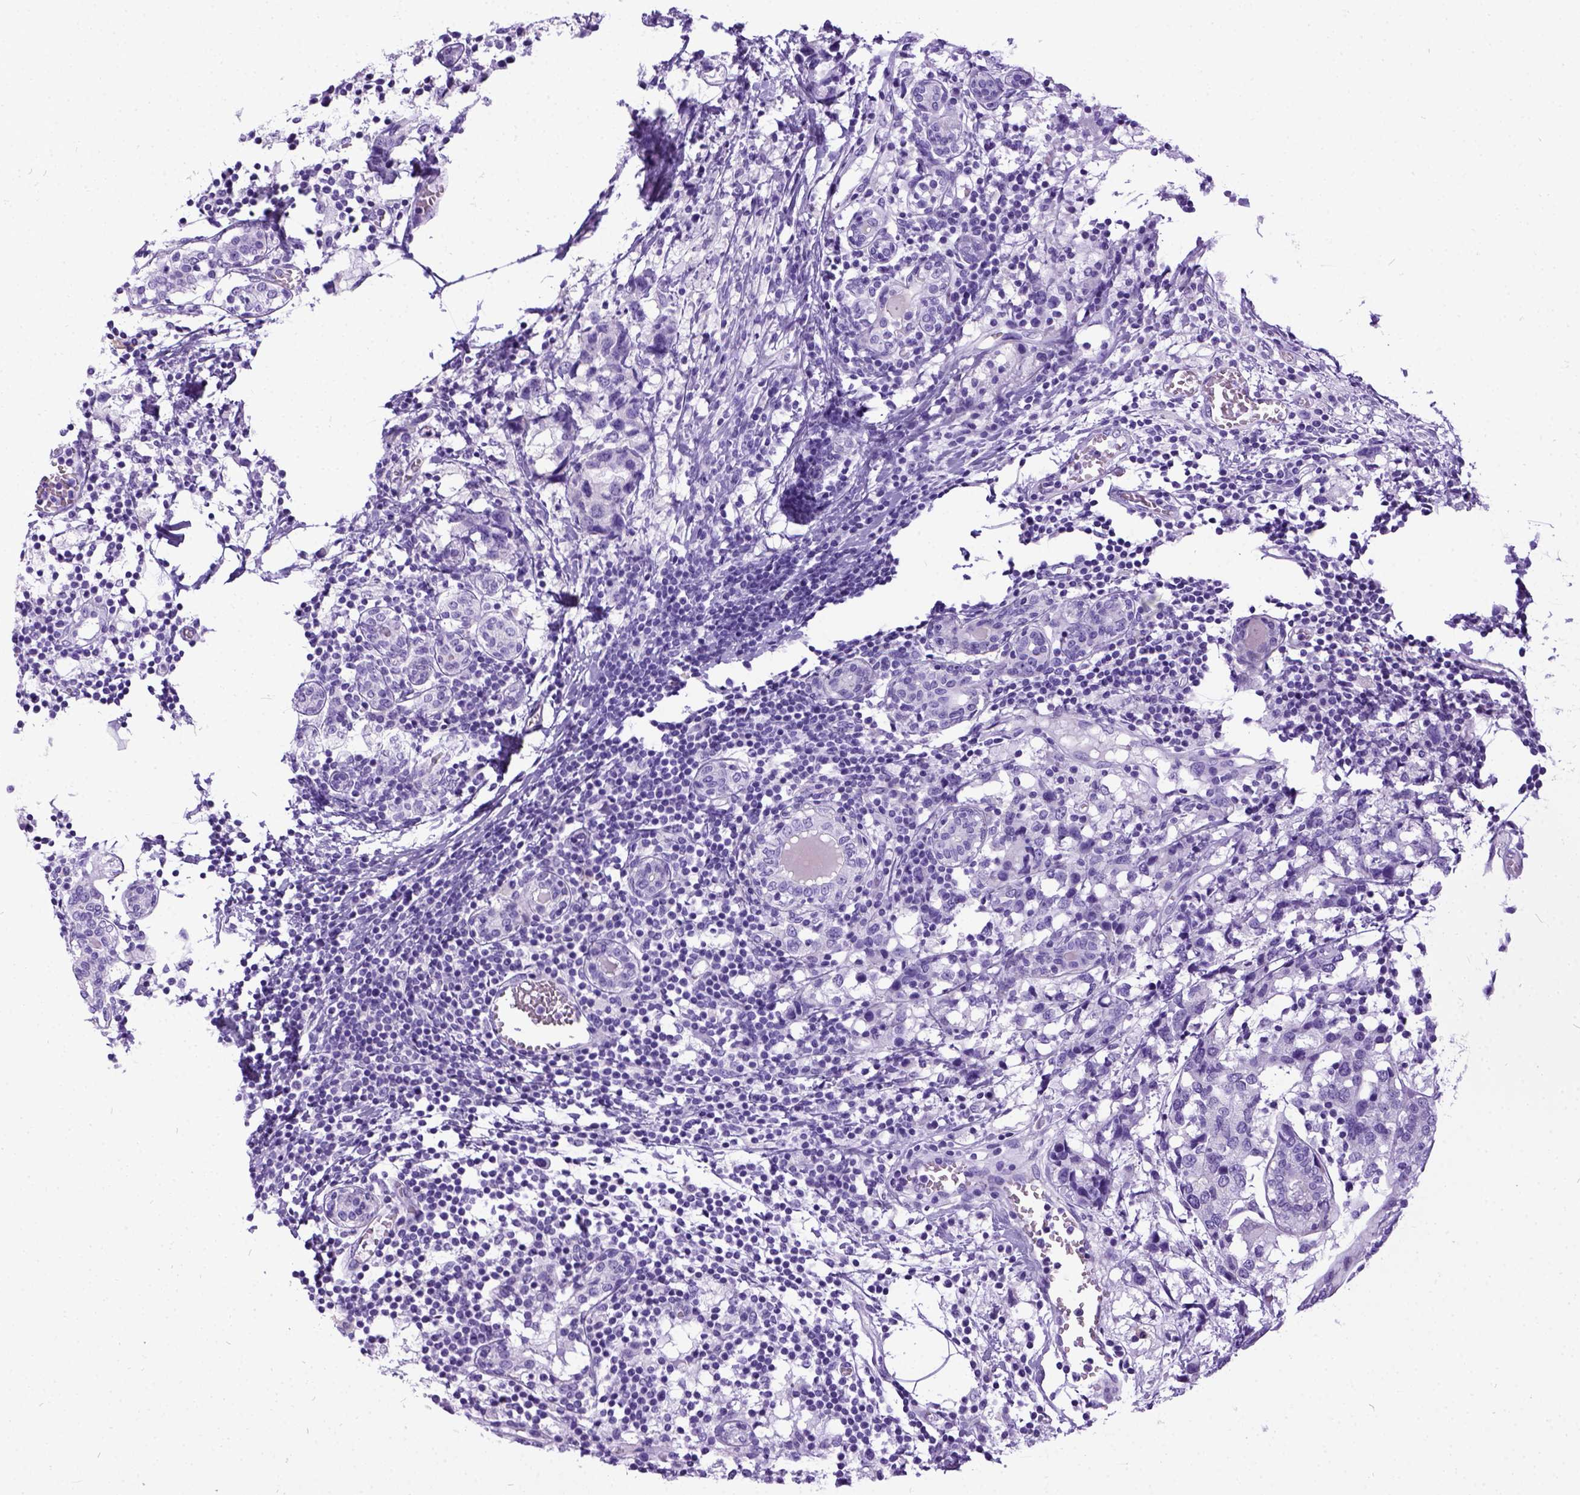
{"staining": {"intensity": "negative", "quantity": "none", "location": "none"}, "tissue": "breast cancer", "cell_type": "Tumor cells", "image_type": "cancer", "snomed": [{"axis": "morphology", "description": "Lobular carcinoma"}, {"axis": "topography", "description": "Breast"}], "caption": "Protein analysis of breast lobular carcinoma exhibits no significant expression in tumor cells.", "gene": "IGF2", "patient": {"sex": "female", "age": 59}}